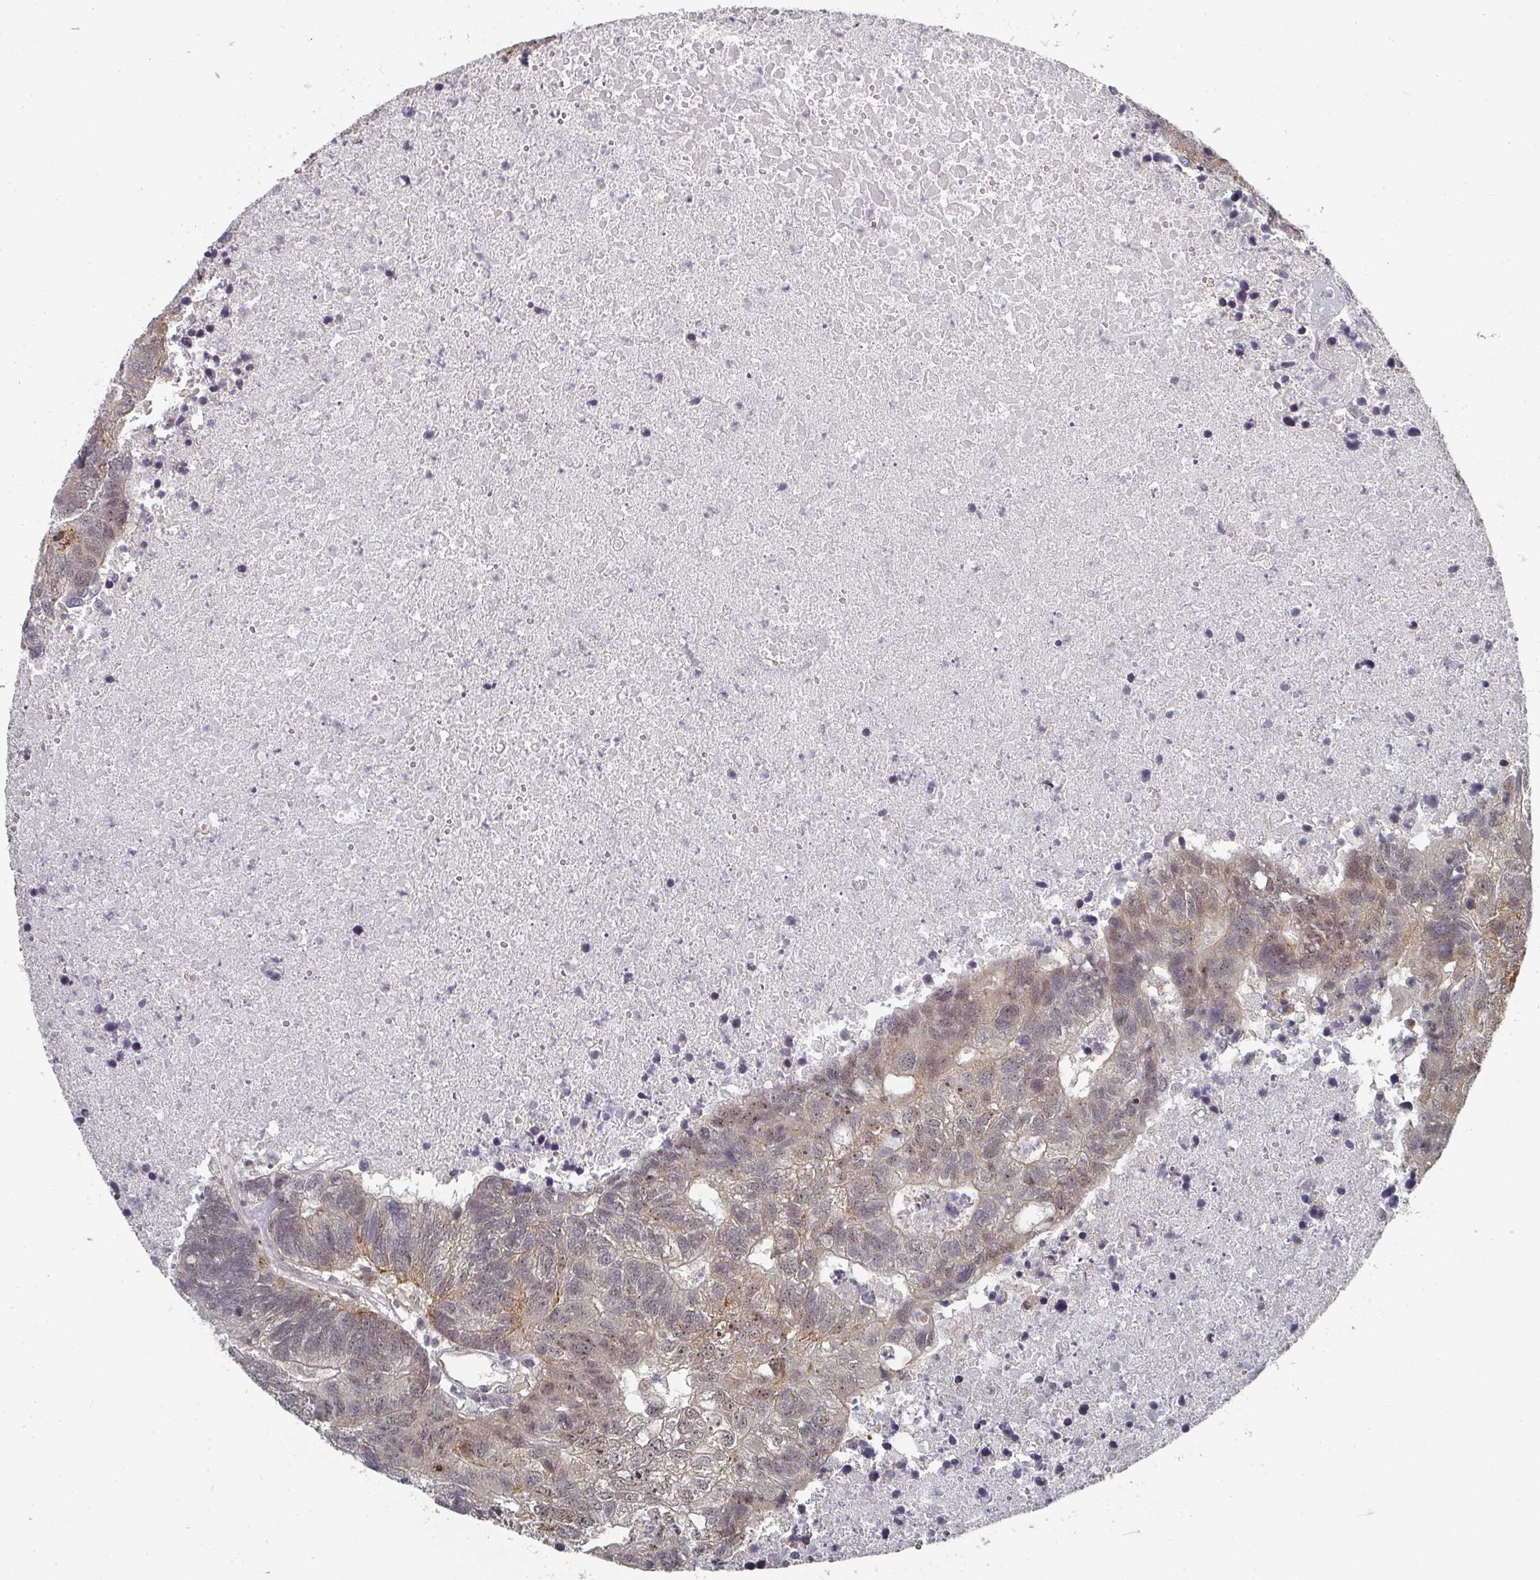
{"staining": {"intensity": "weak", "quantity": ">75%", "location": "cytoplasmic/membranous,nuclear"}, "tissue": "colorectal cancer", "cell_type": "Tumor cells", "image_type": "cancer", "snomed": [{"axis": "morphology", "description": "Adenocarcinoma, NOS"}, {"axis": "topography", "description": "Colon"}], "caption": "Human colorectal adenocarcinoma stained with a brown dye reveals weak cytoplasmic/membranous and nuclear positive staining in about >75% of tumor cells.", "gene": "KIF1C", "patient": {"sex": "female", "age": 48}}